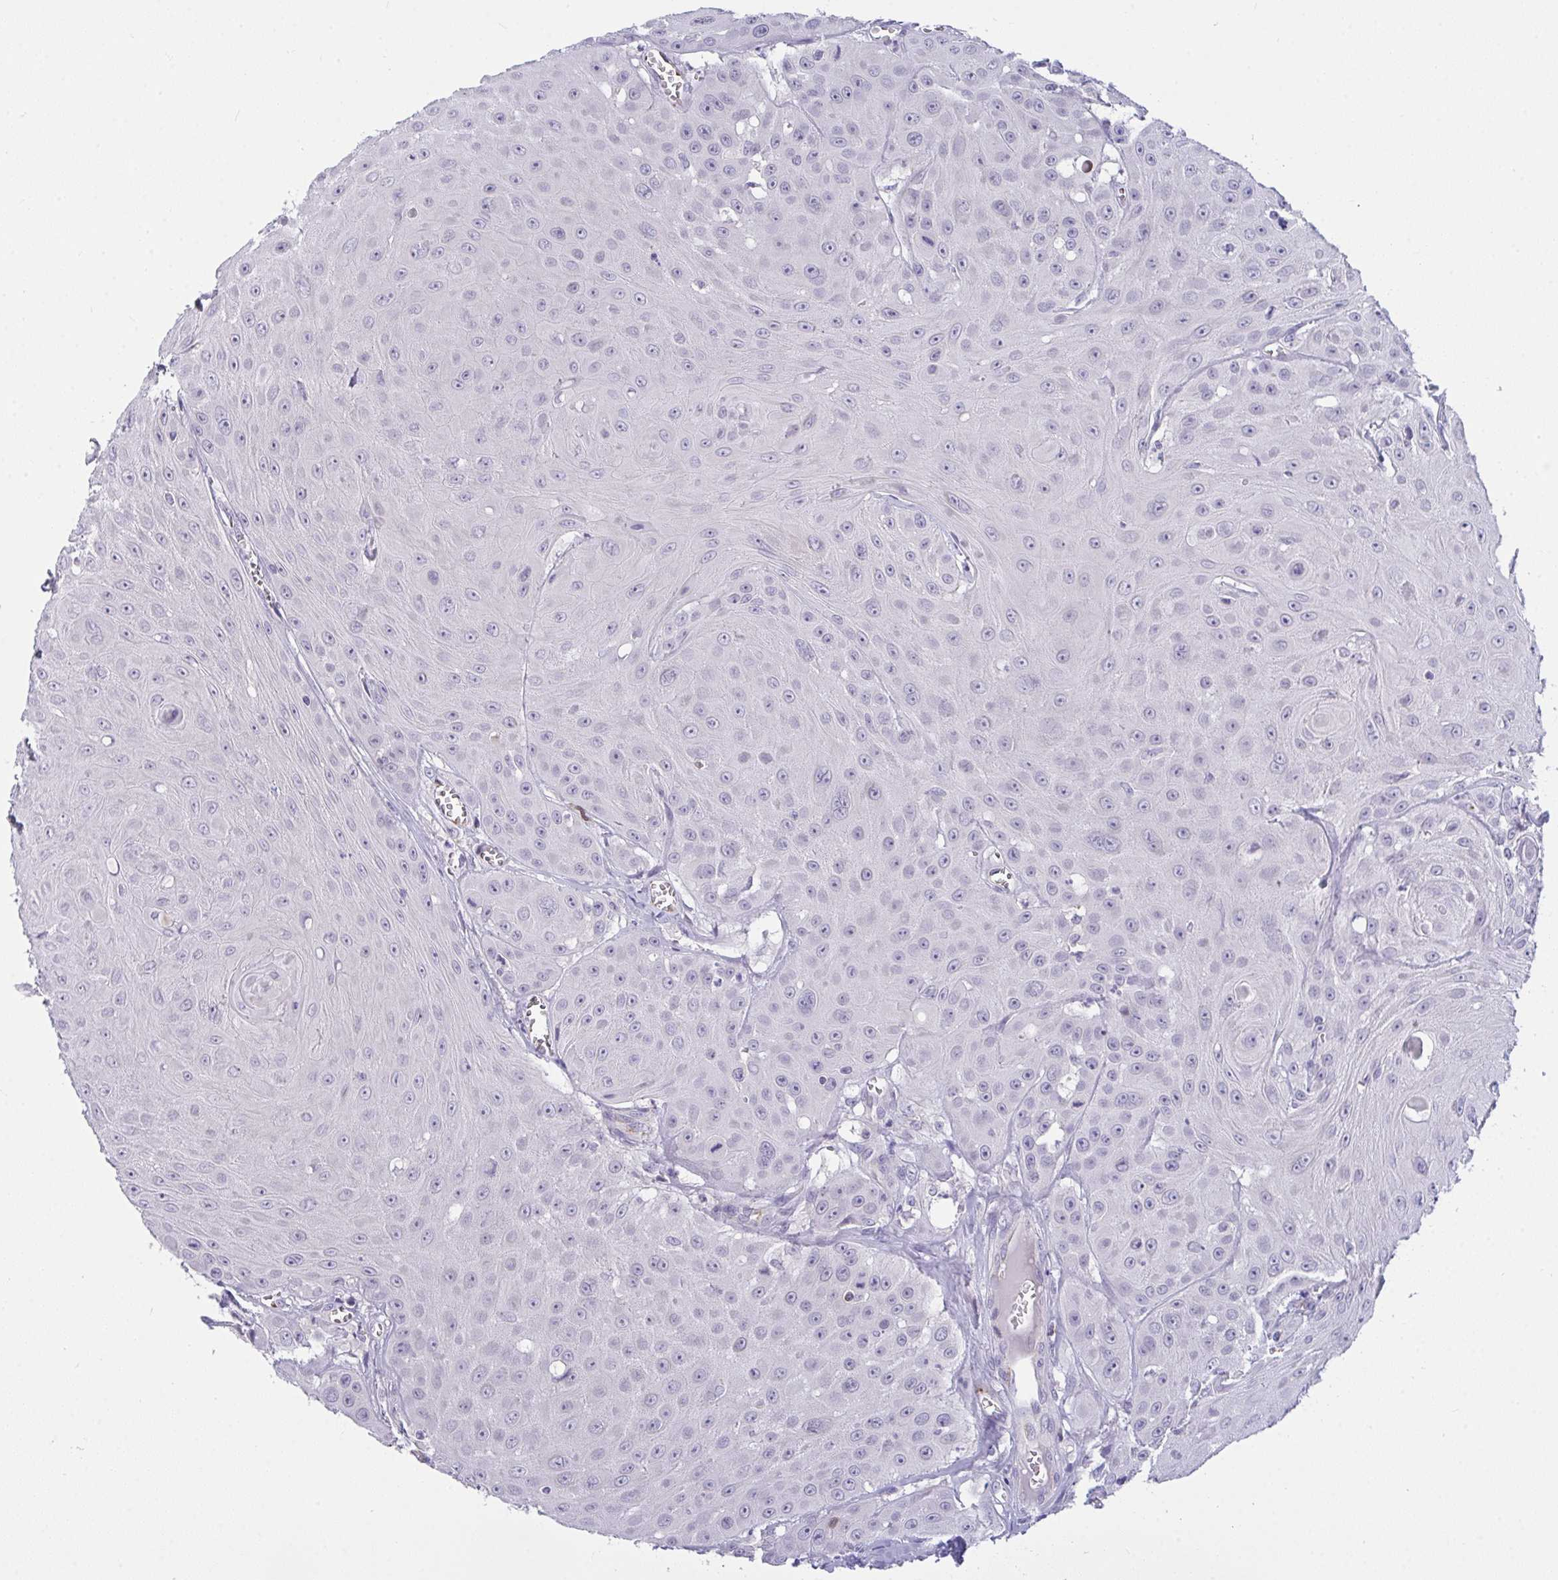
{"staining": {"intensity": "negative", "quantity": "none", "location": "none"}, "tissue": "head and neck cancer", "cell_type": "Tumor cells", "image_type": "cancer", "snomed": [{"axis": "morphology", "description": "Squamous cell carcinoma, NOS"}, {"axis": "topography", "description": "Oral tissue"}, {"axis": "topography", "description": "Head-Neck"}], "caption": "IHC of human head and neck cancer (squamous cell carcinoma) displays no expression in tumor cells.", "gene": "SEMA6B", "patient": {"sex": "male", "age": 81}}